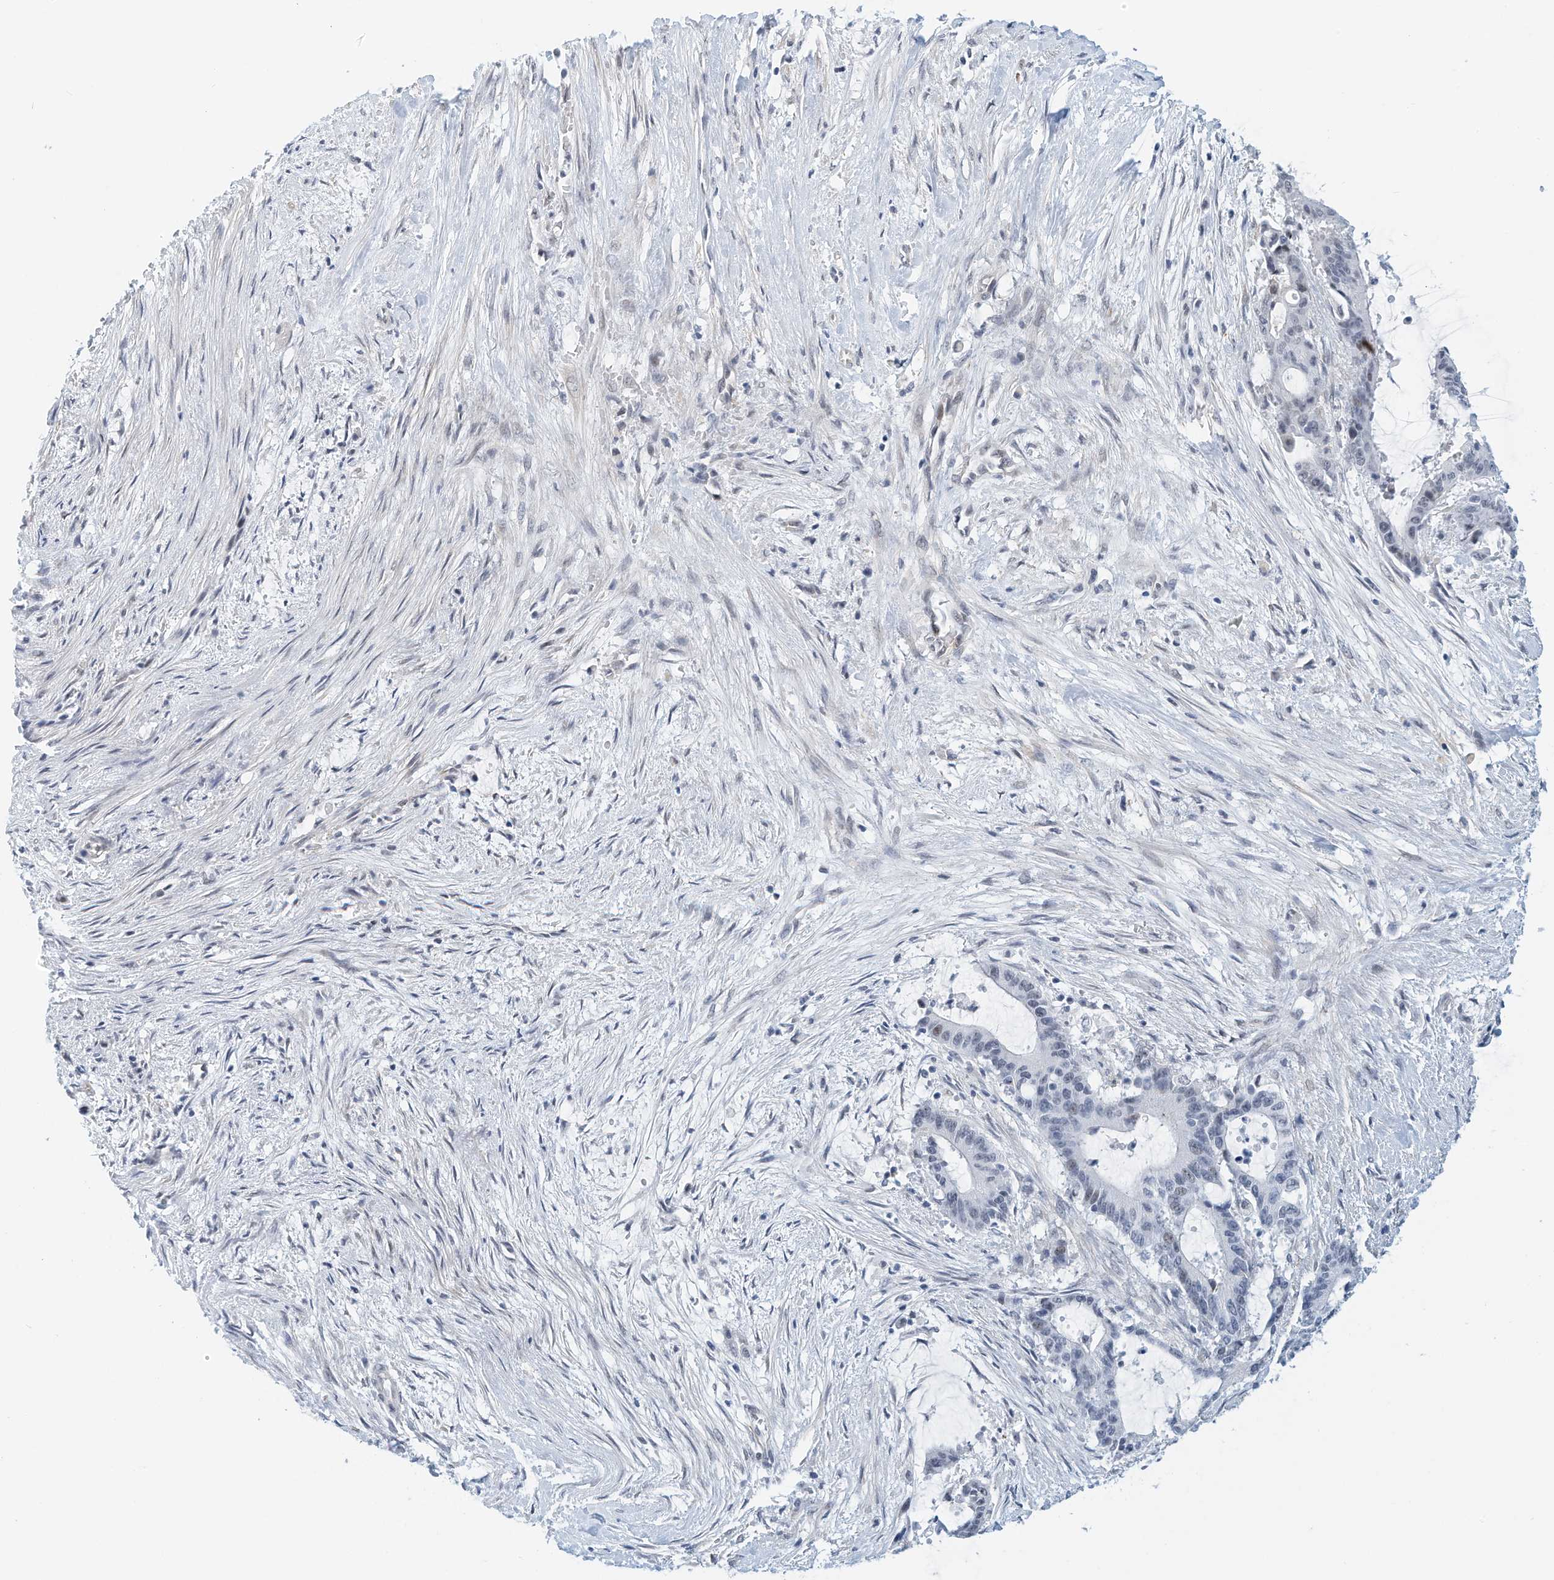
{"staining": {"intensity": "negative", "quantity": "none", "location": "none"}, "tissue": "liver cancer", "cell_type": "Tumor cells", "image_type": "cancer", "snomed": [{"axis": "morphology", "description": "Normal tissue, NOS"}, {"axis": "morphology", "description": "Cholangiocarcinoma"}, {"axis": "topography", "description": "Liver"}, {"axis": "topography", "description": "Peripheral nerve tissue"}], "caption": "Immunohistochemistry (IHC) of cholangiocarcinoma (liver) displays no staining in tumor cells.", "gene": "ARHGAP28", "patient": {"sex": "female", "age": 73}}